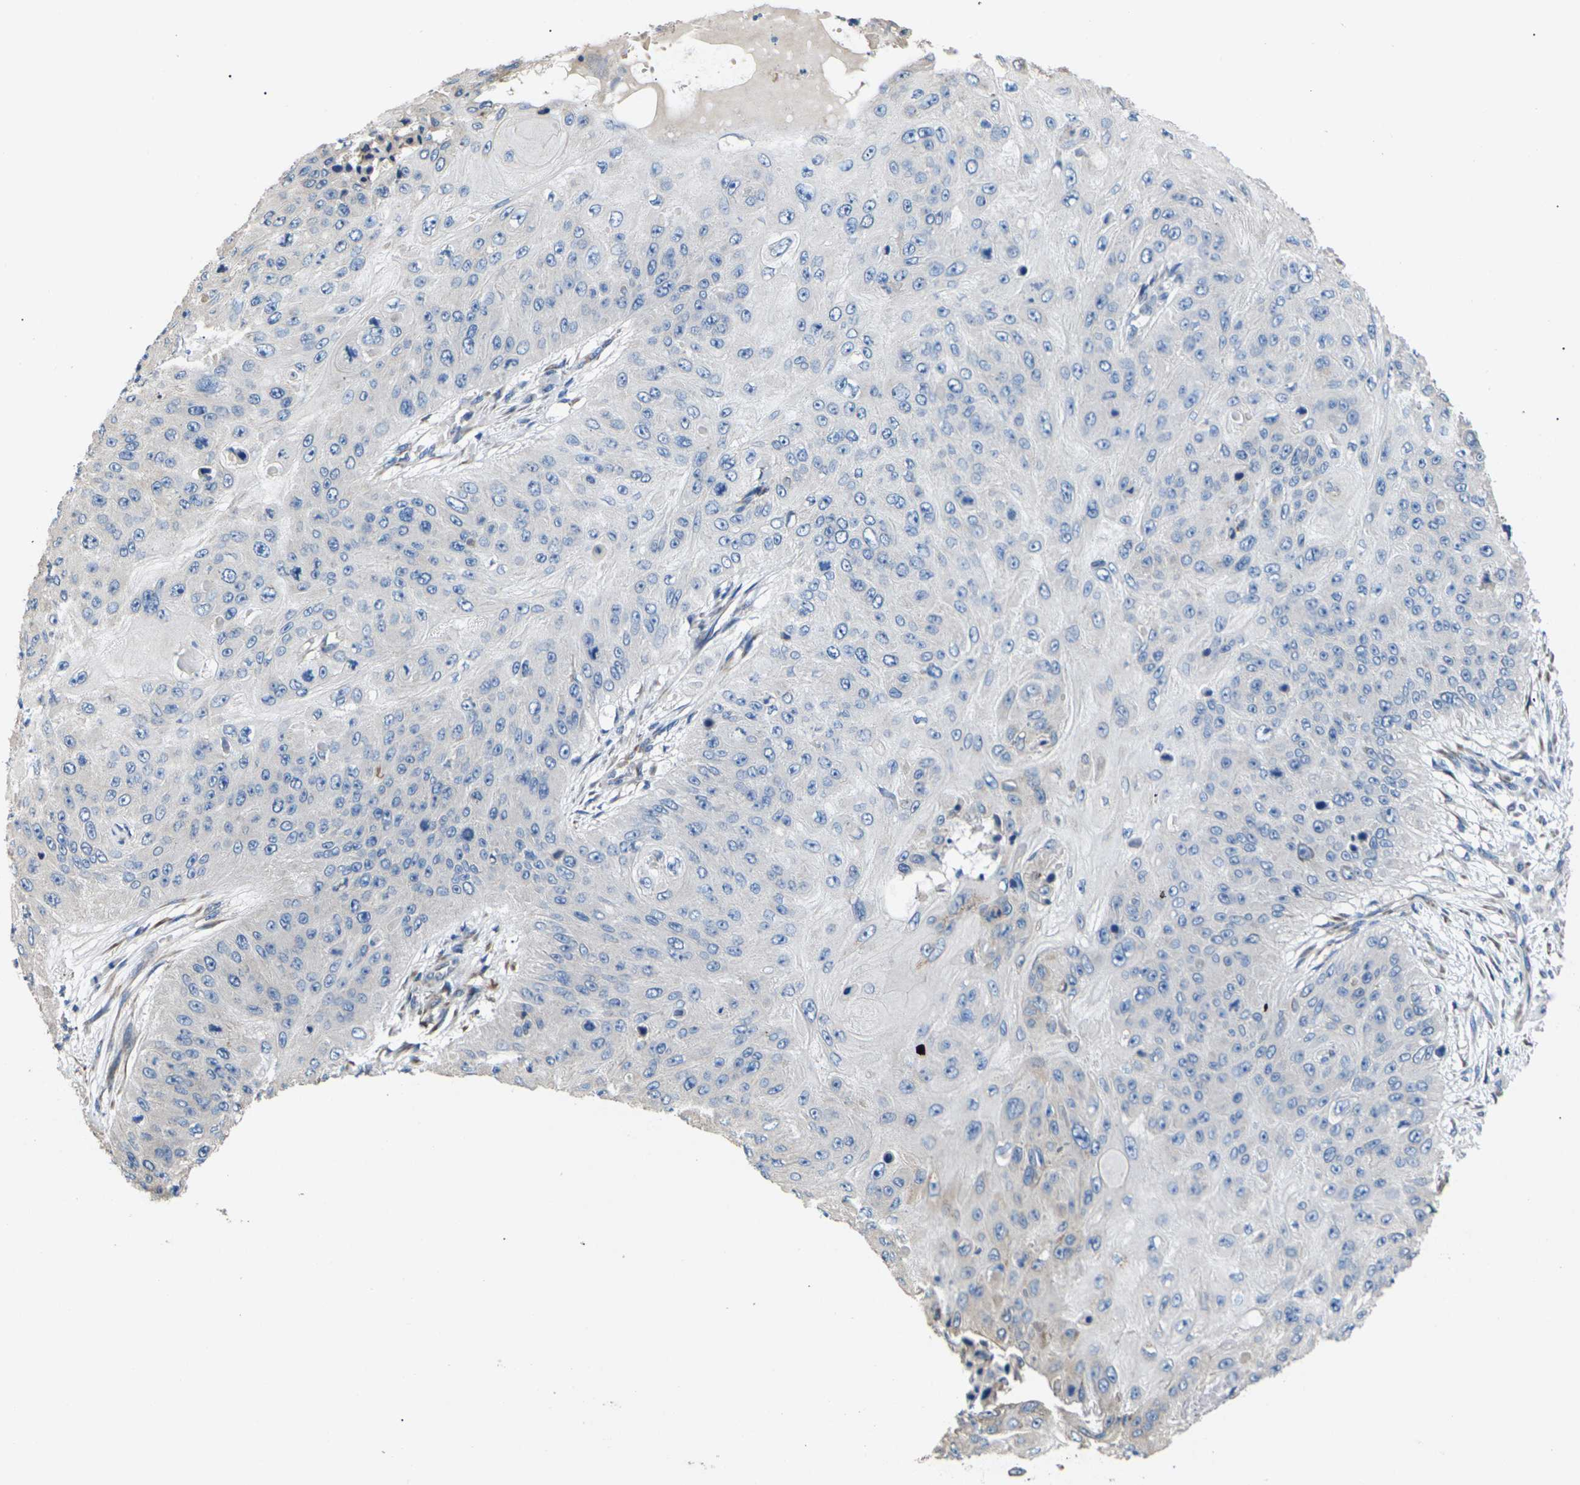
{"staining": {"intensity": "negative", "quantity": "none", "location": "none"}, "tissue": "skin cancer", "cell_type": "Tumor cells", "image_type": "cancer", "snomed": [{"axis": "morphology", "description": "Squamous cell carcinoma, NOS"}, {"axis": "topography", "description": "Skin"}], "caption": "The immunohistochemistry photomicrograph has no significant staining in tumor cells of skin cancer (squamous cell carcinoma) tissue.", "gene": "KLHDC8B", "patient": {"sex": "female", "age": 80}}